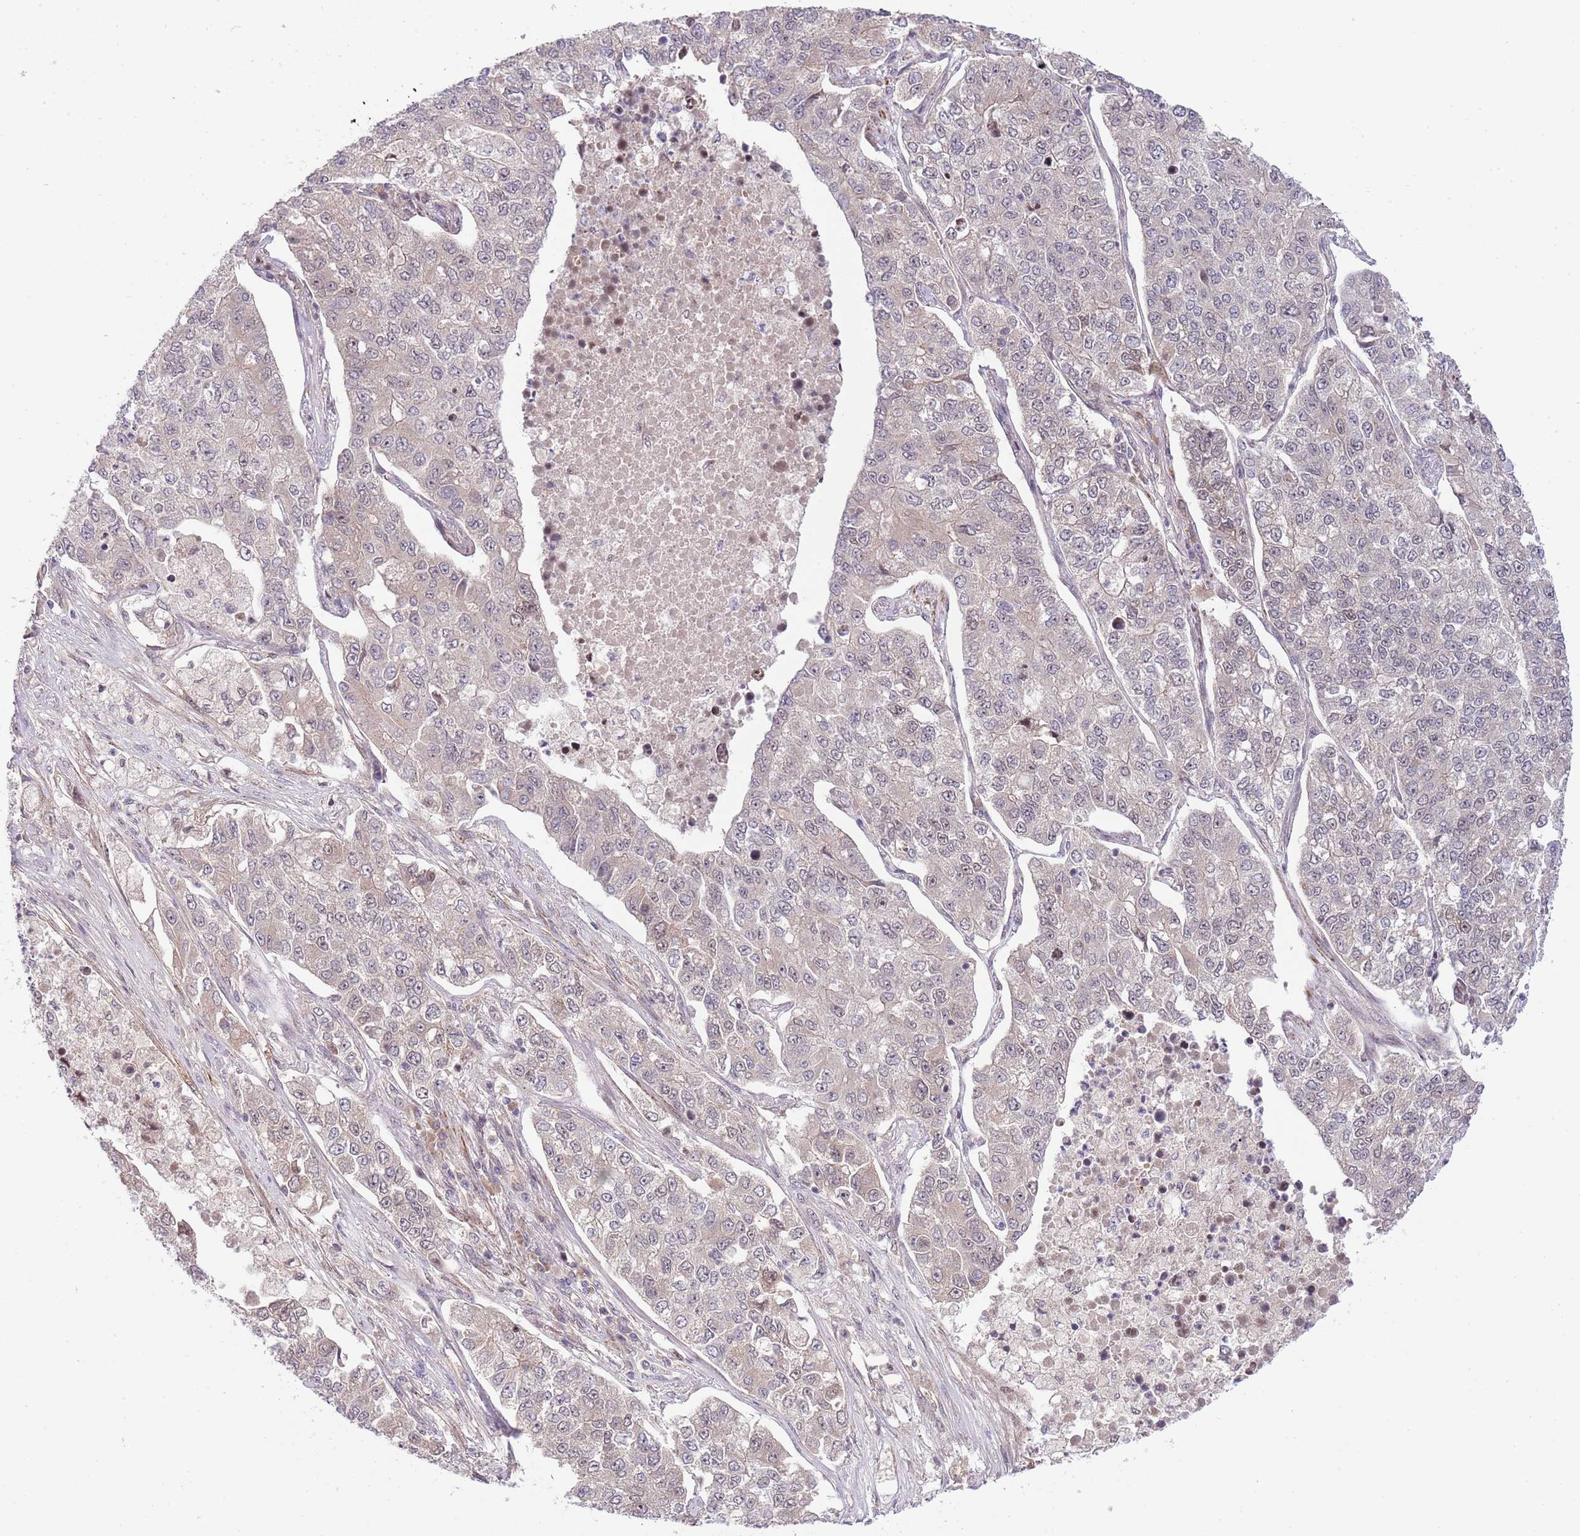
{"staining": {"intensity": "negative", "quantity": "none", "location": "none"}, "tissue": "lung cancer", "cell_type": "Tumor cells", "image_type": "cancer", "snomed": [{"axis": "morphology", "description": "Adenocarcinoma, NOS"}, {"axis": "topography", "description": "Lung"}], "caption": "Tumor cells show no significant protein positivity in lung adenocarcinoma.", "gene": "CHD1", "patient": {"sex": "male", "age": 49}}